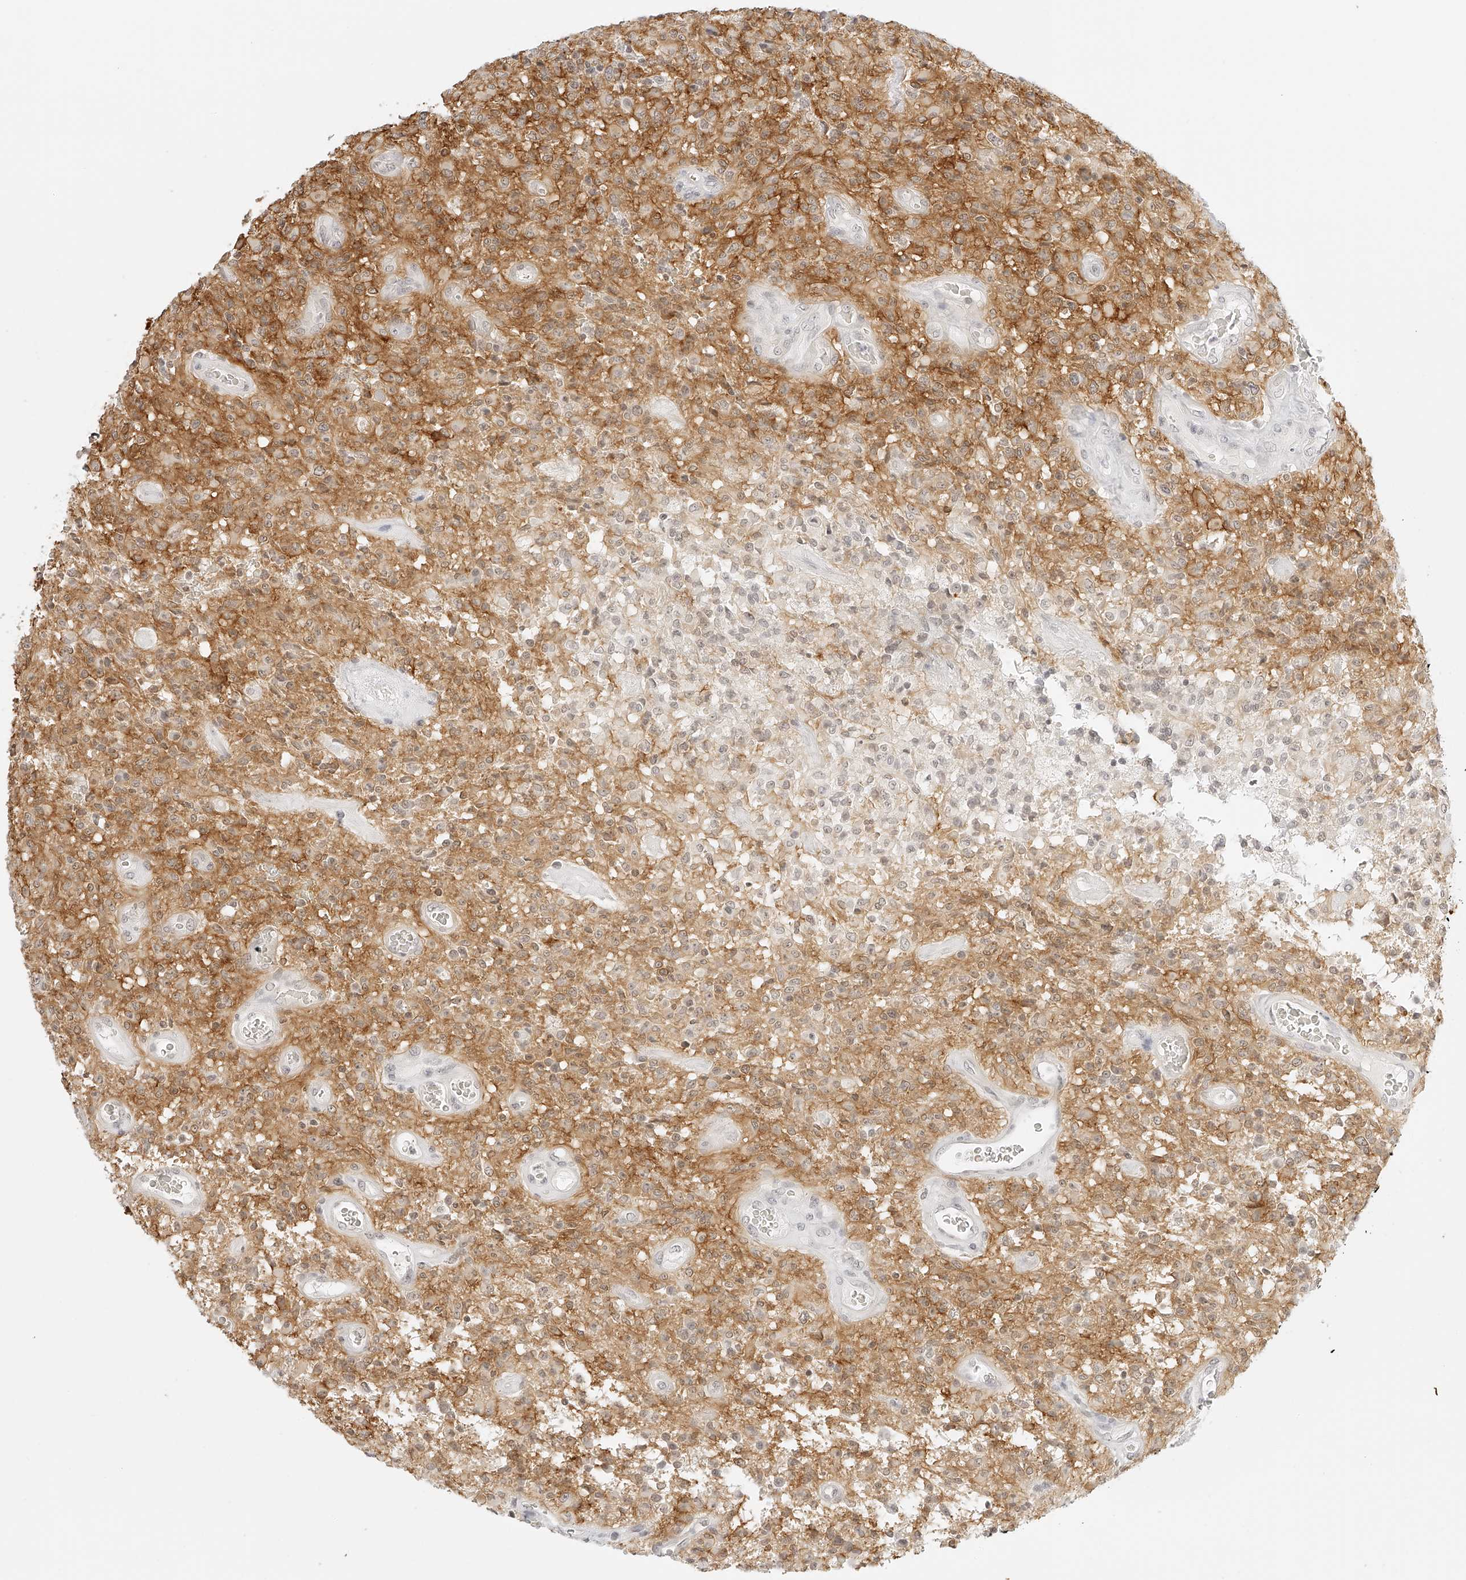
{"staining": {"intensity": "negative", "quantity": "none", "location": "none"}, "tissue": "glioma", "cell_type": "Tumor cells", "image_type": "cancer", "snomed": [{"axis": "morphology", "description": "Glioma, malignant, High grade"}, {"axis": "topography", "description": "Brain"}], "caption": "Glioma was stained to show a protein in brown. There is no significant staining in tumor cells.", "gene": "ZFP69", "patient": {"sex": "female", "age": 57}}